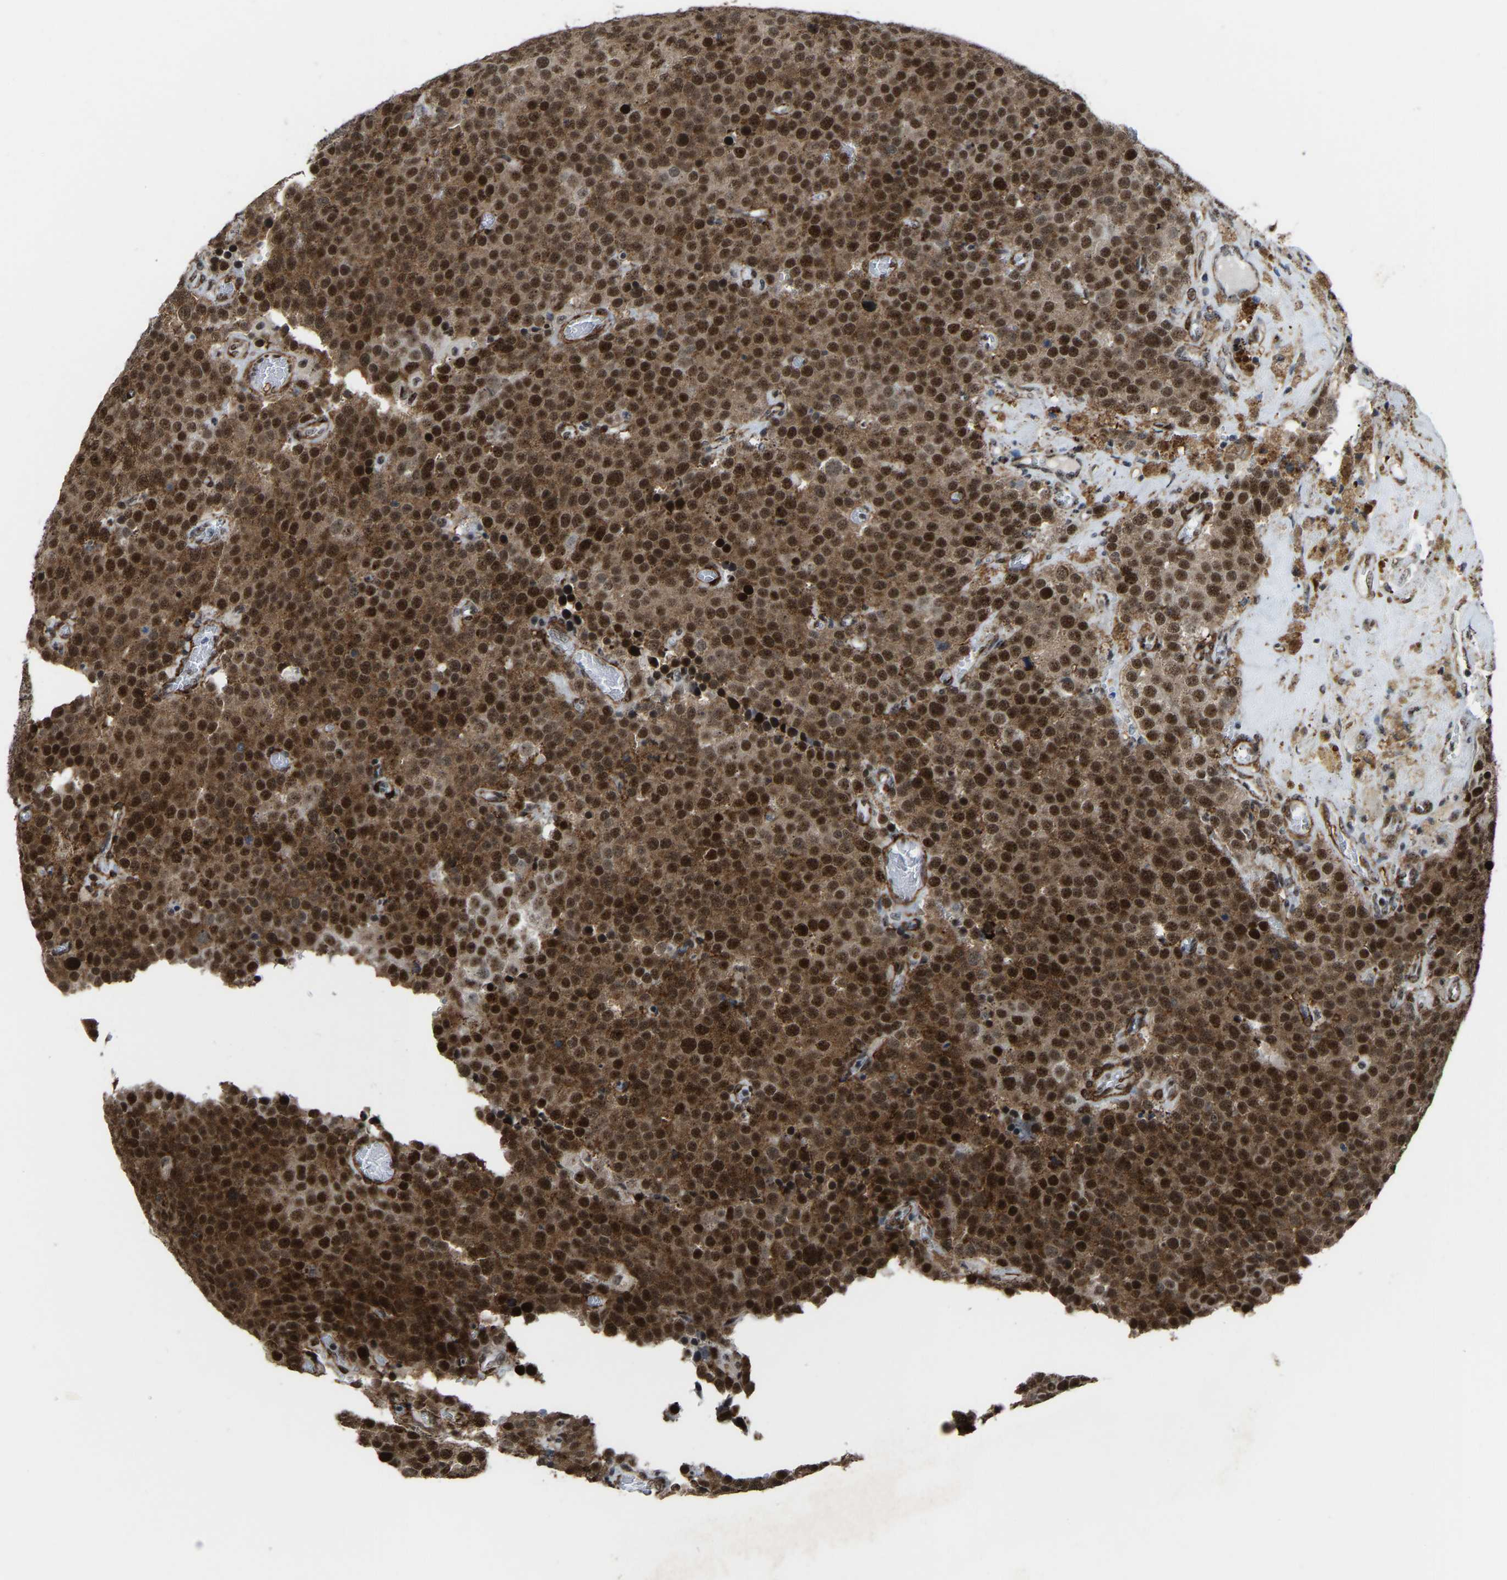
{"staining": {"intensity": "strong", "quantity": ">75%", "location": "cytoplasmic/membranous,nuclear"}, "tissue": "testis cancer", "cell_type": "Tumor cells", "image_type": "cancer", "snomed": [{"axis": "morphology", "description": "Normal tissue, NOS"}, {"axis": "morphology", "description": "Seminoma, NOS"}, {"axis": "topography", "description": "Testis"}], "caption": "Immunohistochemistry (DAB (3,3'-diaminobenzidine)) staining of seminoma (testis) reveals strong cytoplasmic/membranous and nuclear protein positivity in approximately >75% of tumor cells.", "gene": "DDX5", "patient": {"sex": "male", "age": 71}}